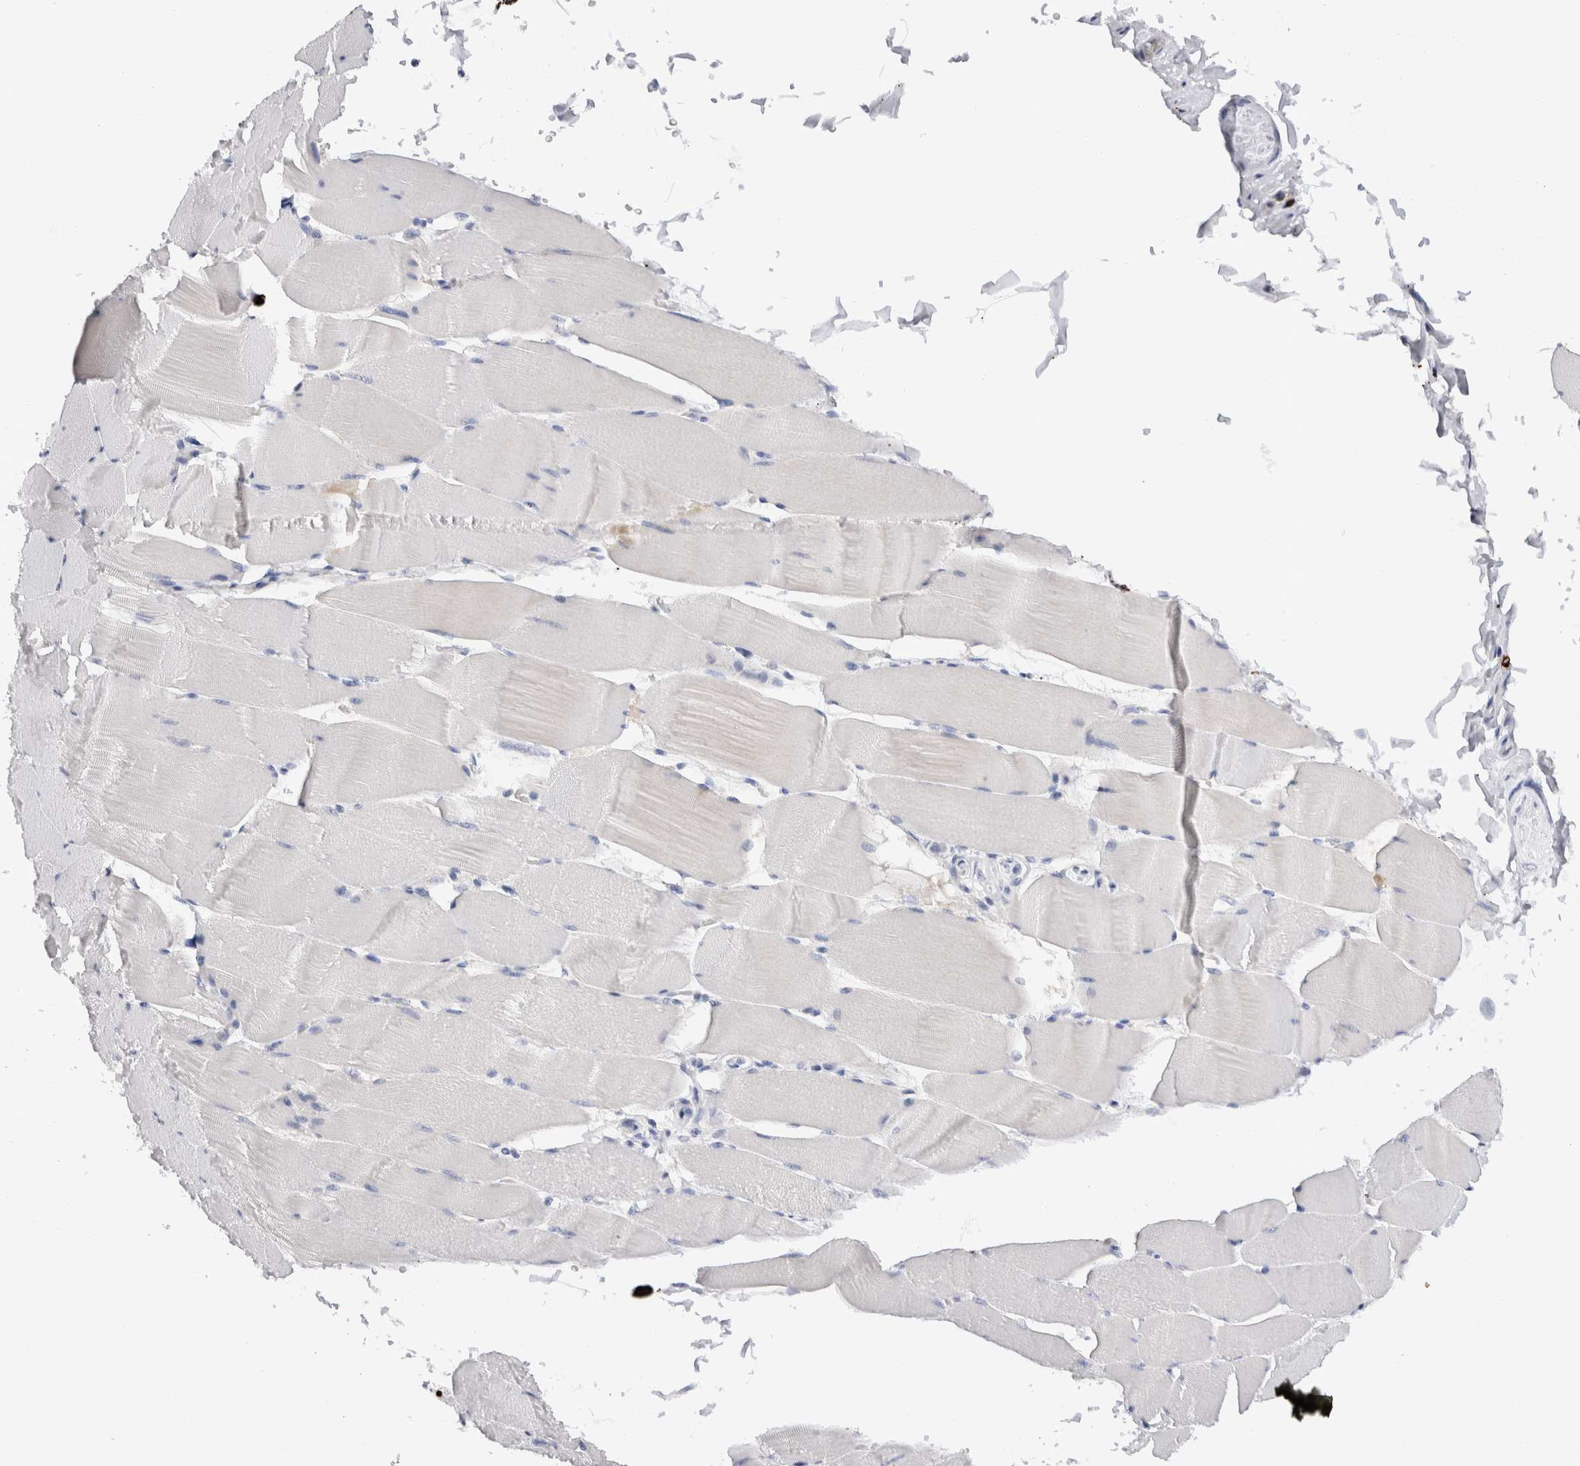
{"staining": {"intensity": "negative", "quantity": "none", "location": "none"}, "tissue": "skeletal muscle", "cell_type": "Myocytes", "image_type": "normal", "snomed": [{"axis": "morphology", "description": "Normal tissue, NOS"}, {"axis": "topography", "description": "Skeletal muscle"}], "caption": "Immunohistochemistry (IHC) image of benign human skeletal muscle stained for a protein (brown), which displays no staining in myocytes. (Stains: DAB immunohistochemistry with hematoxylin counter stain, Microscopy: brightfield microscopy at high magnification).", "gene": "SPINK2", "patient": {"sex": "male", "age": 62}}